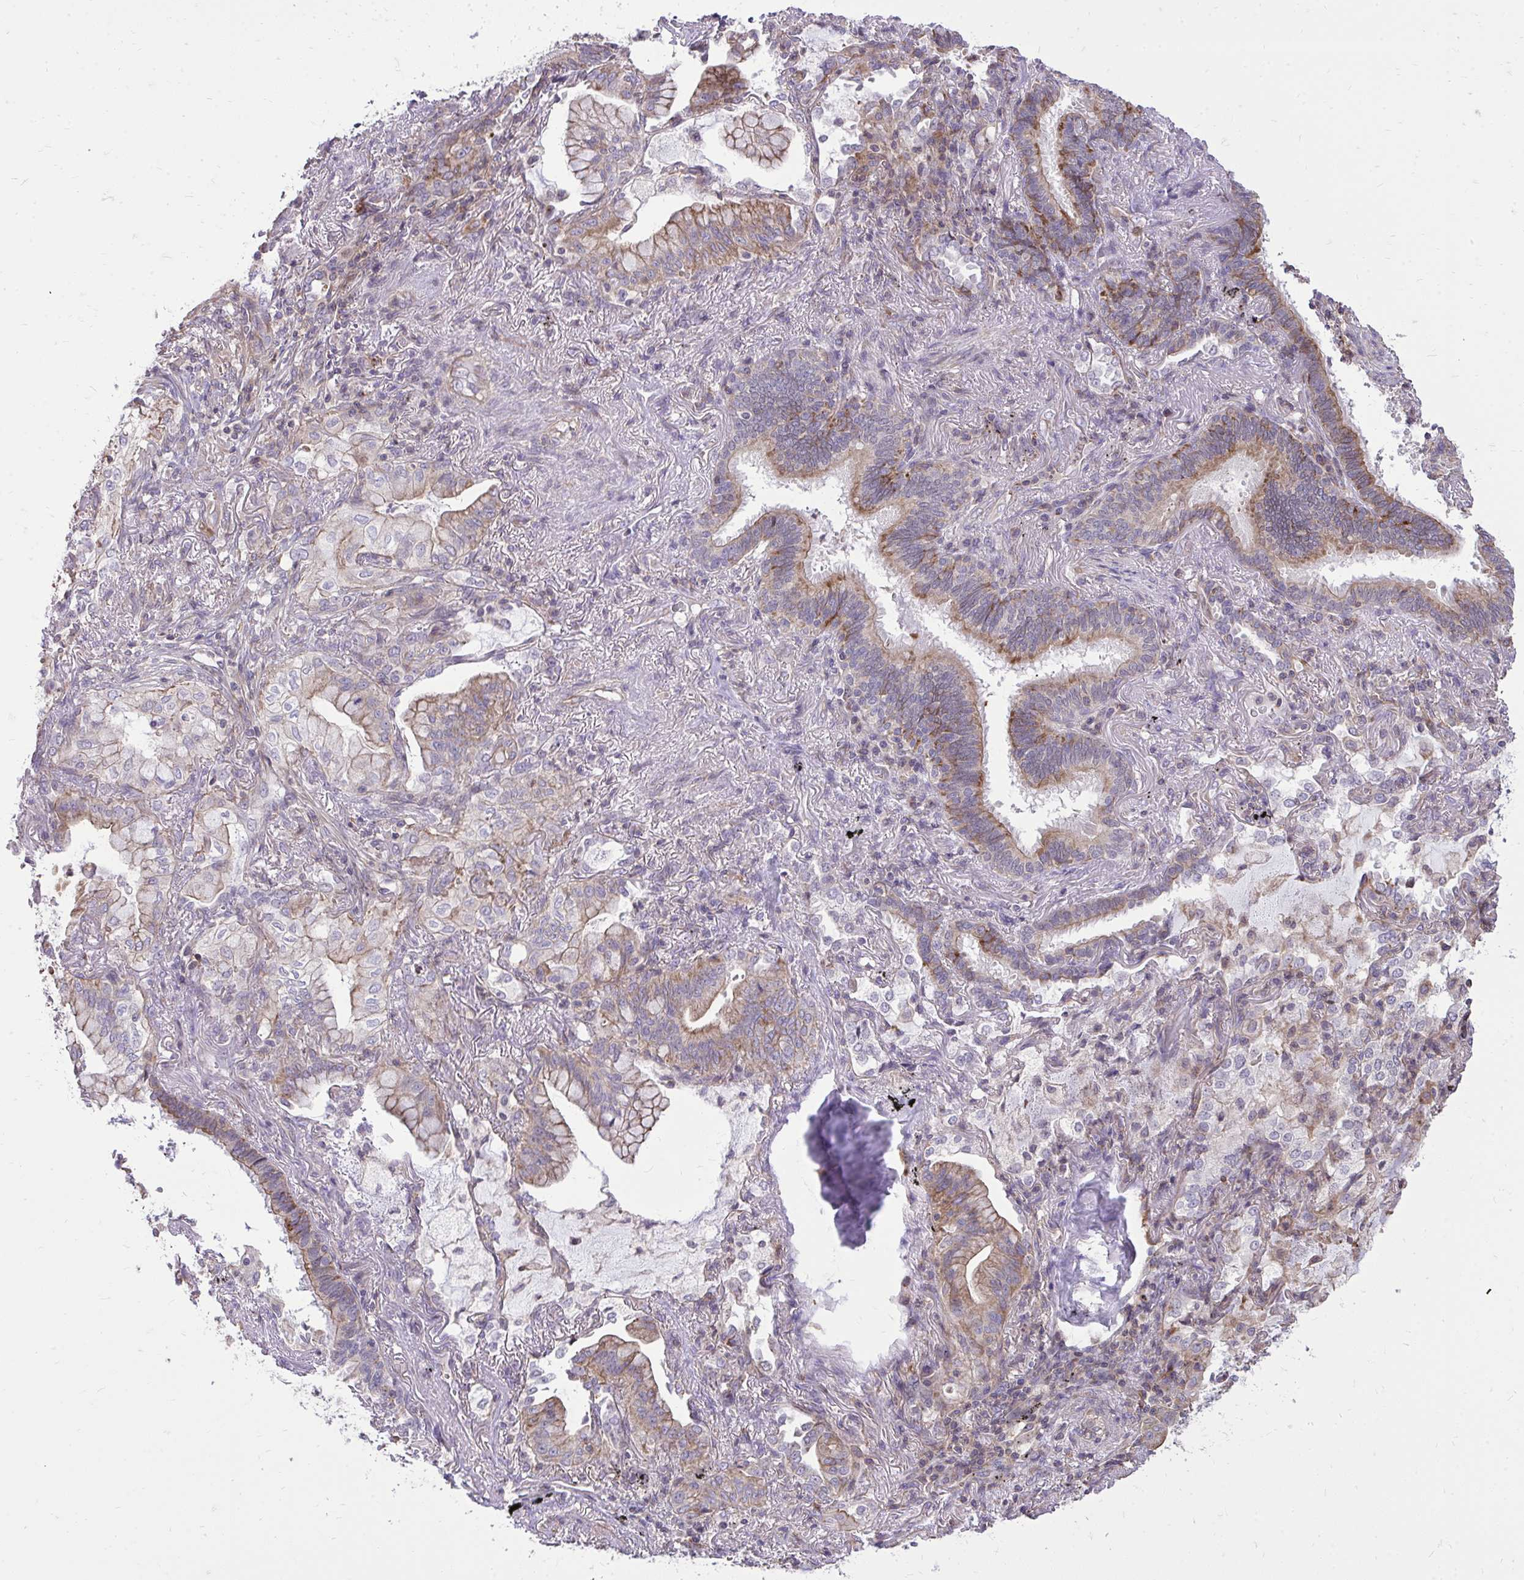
{"staining": {"intensity": "moderate", "quantity": "25%-75%", "location": "cytoplasmic/membranous"}, "tissue": "lung cancer", "cell_type": "Tumor cells", "image_type": "cancer", "snomed": [{"axis": "morphology", "description": "Adenocarcinoma, NOS"}, {"axis": "topography", "description": "Lung"}], "caption": "Immunohistochemical staining of adenocarcinoma (lung) demonstrates moderate cytoplasmic/membranous protein positivity in about 25%-75% of tumor cells.", "gene": "SLC7A5", "patient": {"sex": "male", "age": 77}}